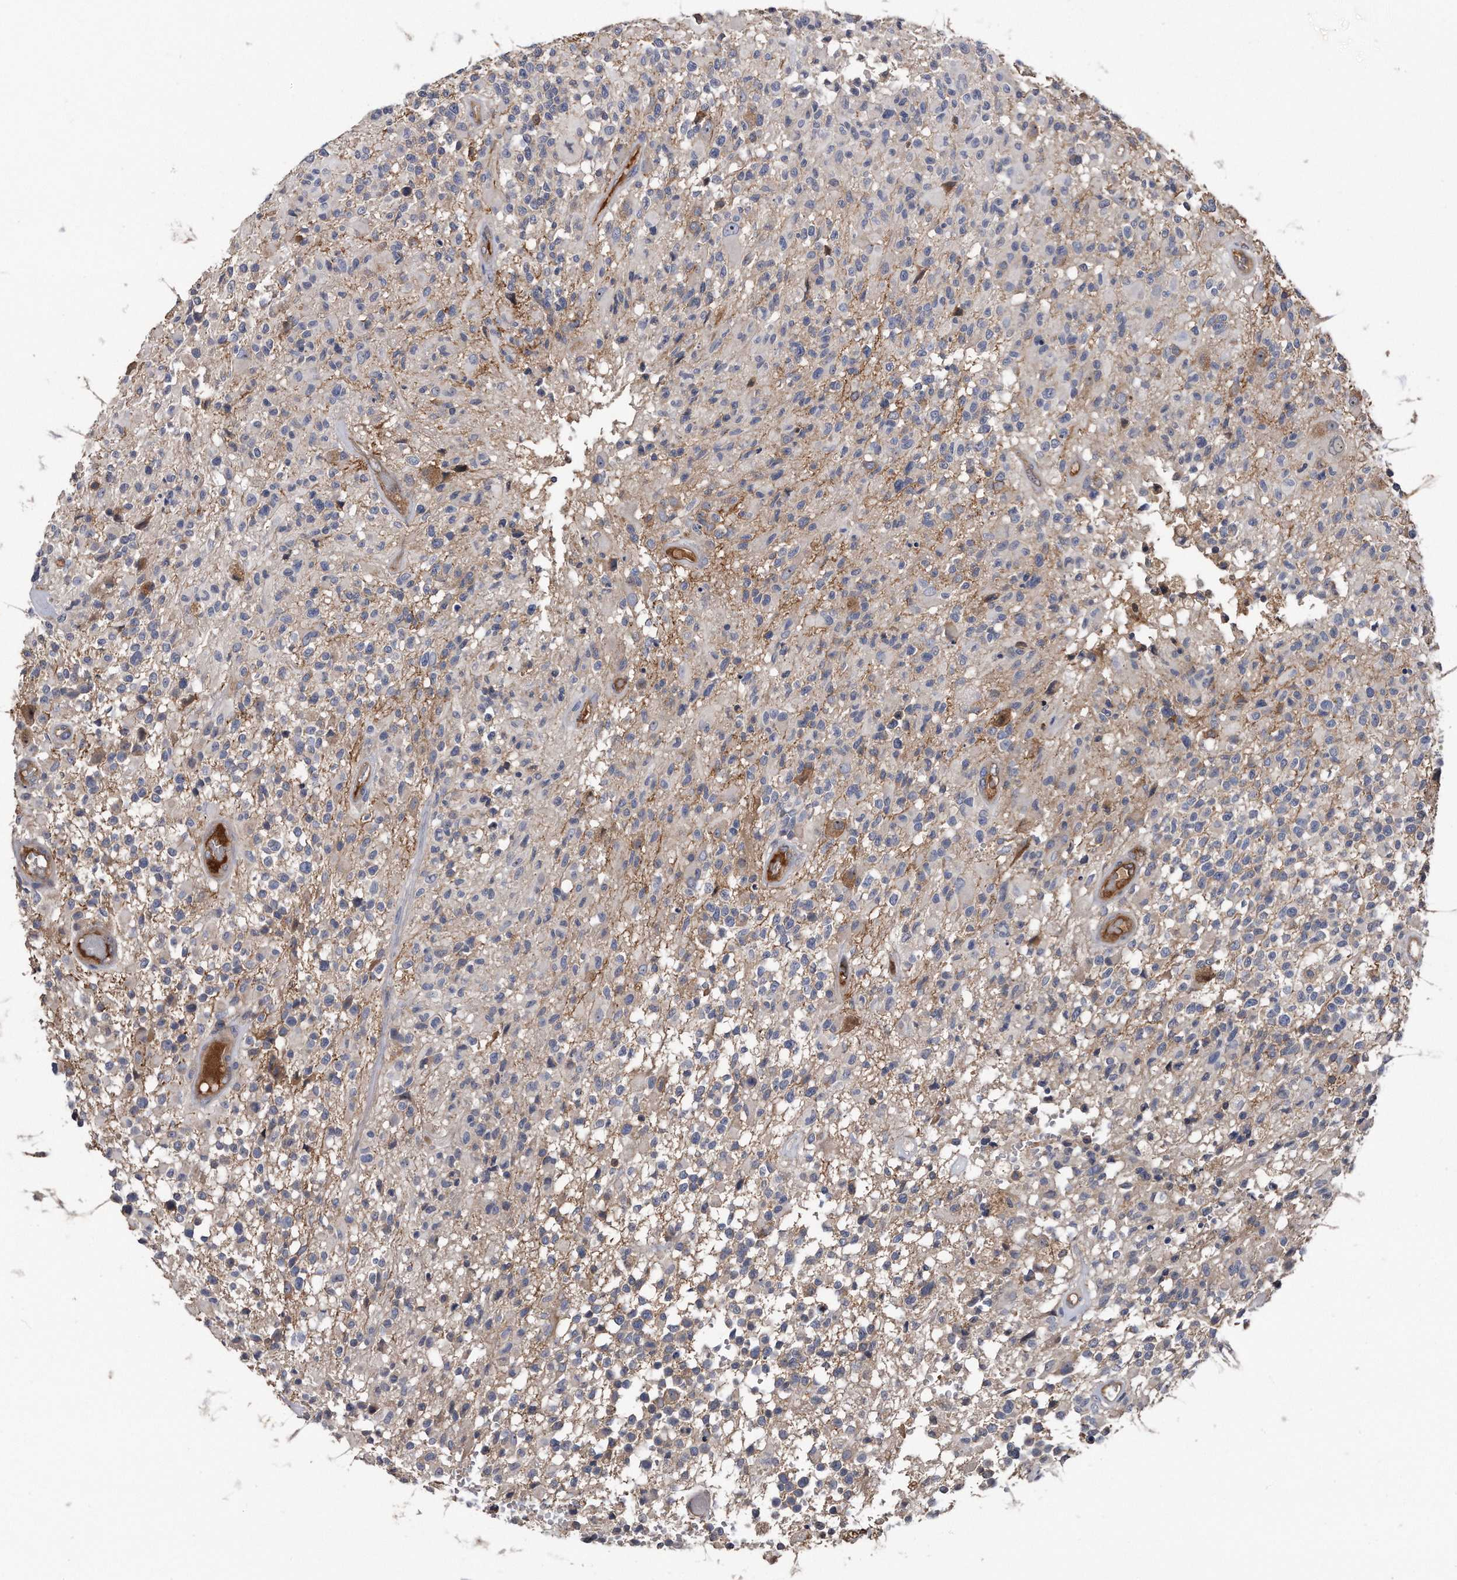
{"staining": {"intensity": "negative", "quantity": "none", "location": "none"}, "tissue": "glioma", "cell_type": "Tumor cells", "image_type": "cancer", "snomed": [{"axis": "morphology", "description": "Glioma, malignant, High grade"}, {"axis": "morphology", "description": "Glioblastoma, NOS"}, {"axis": "topography", "description": "Brain"}], "caption": "A histopathology image of human glioma is negative for staining in tumor cells.", "gene": "KCND3", "patient": {"sex": "male", "age": 60}}